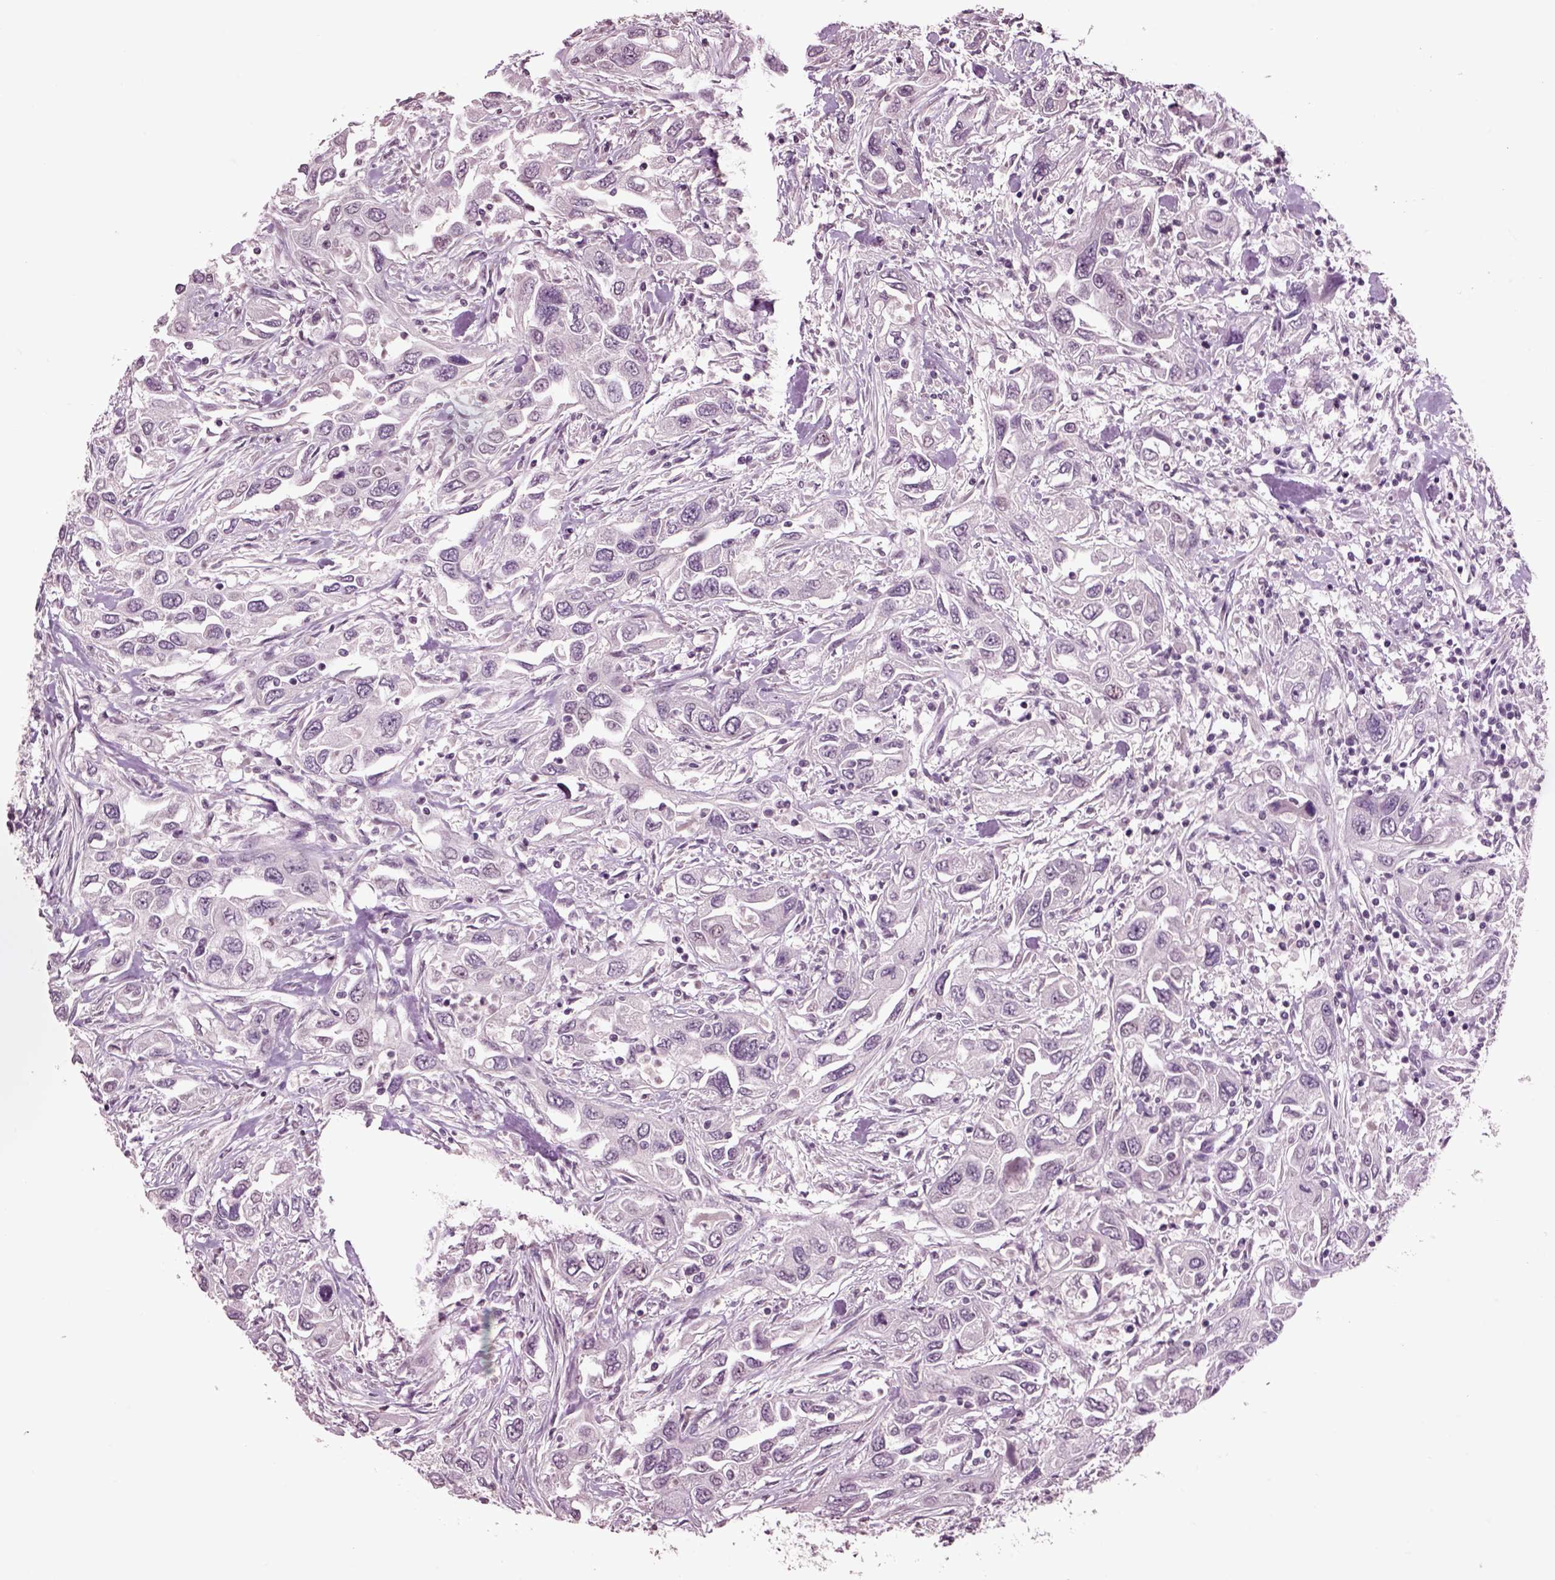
{"staining": {"intensity": "negative", "quantity": "none", "location": "none"}, "tissue": "urothelial cancer", "cell_type": "Tumor cells", "image_type": "cancer", "snomed": [{"axis": "morphology", "description": "Urothelial carcinoma, High grade"}, {"axis": "topography", "description": "Urinary bladder"}], "caption": "IHC of human urothelial carcinoma (high-grade) reveals no positivity in tumor cells. The staining was performed using DAB (3,3'-diaminobenzidine) to visualize the protein expression in brown, while the nuclei were stained in blue with hematoxylin (Magnification: 20x).", "gene": "CHGB", "patient": {"sex": "male", "age": 76}}